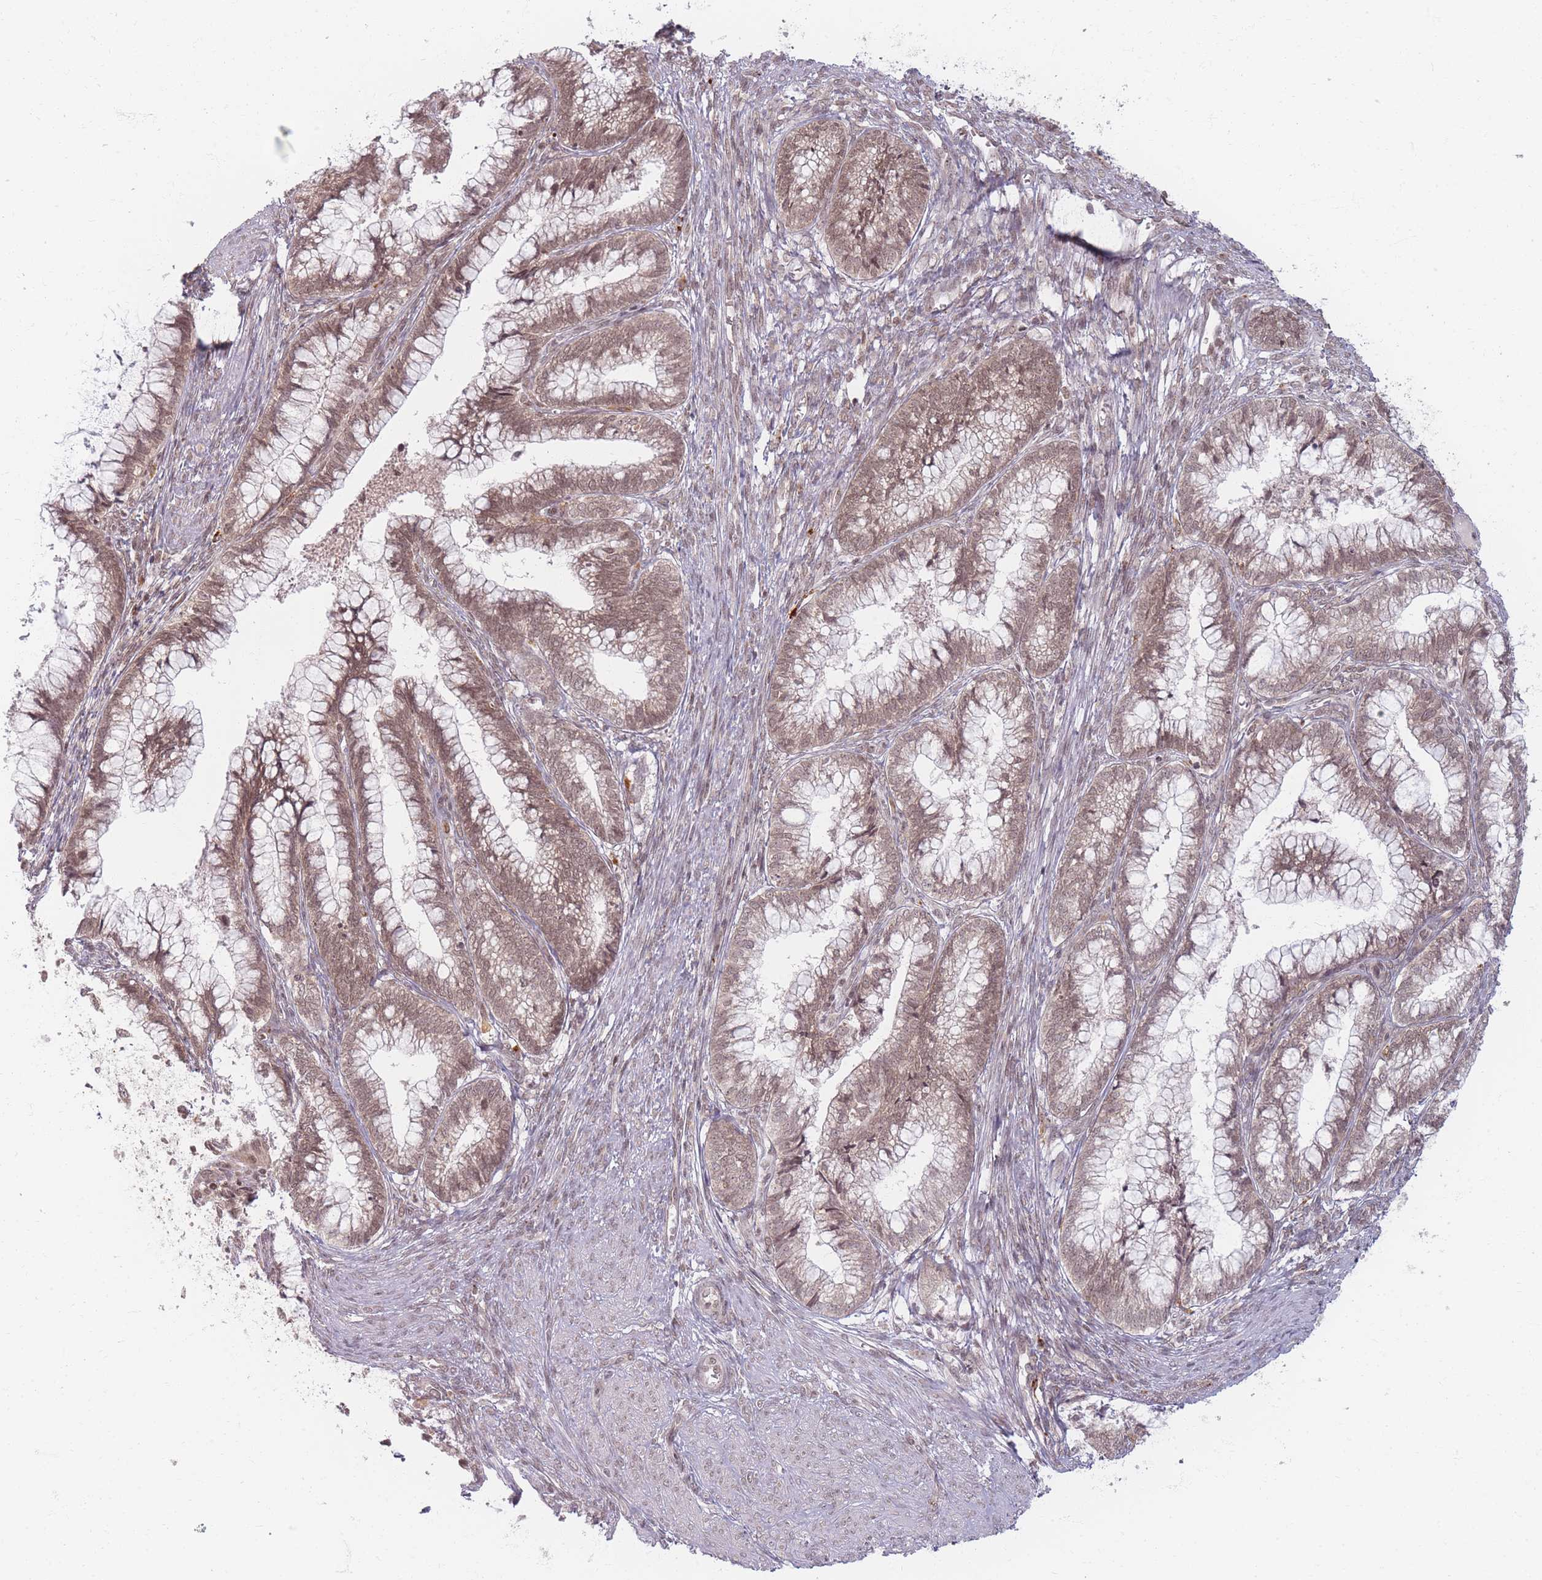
{"staining": {"intensity": "weak", "quantity": ">75%", "location": "cytoplasmic/membranous,nuclear"}, "tissue": "cervical cancer", "cell_type": "Tumor cells", "image_type": "cancer", "snomed": [{"axis": "morphology", "description": "Adenocarcinoma, NOS"}, {"axis": "topography", "description": "Cervix"}], "caption": "Human cervical cancer (adenocarcinoma) stained for a protein (brown) exhibits weak cytoplasmic/membranous and nuclear positive positivity in approximately >75% of tumor cells.", "gene": "SPATA45", "patient": {"sex": "female", "age": 44}}